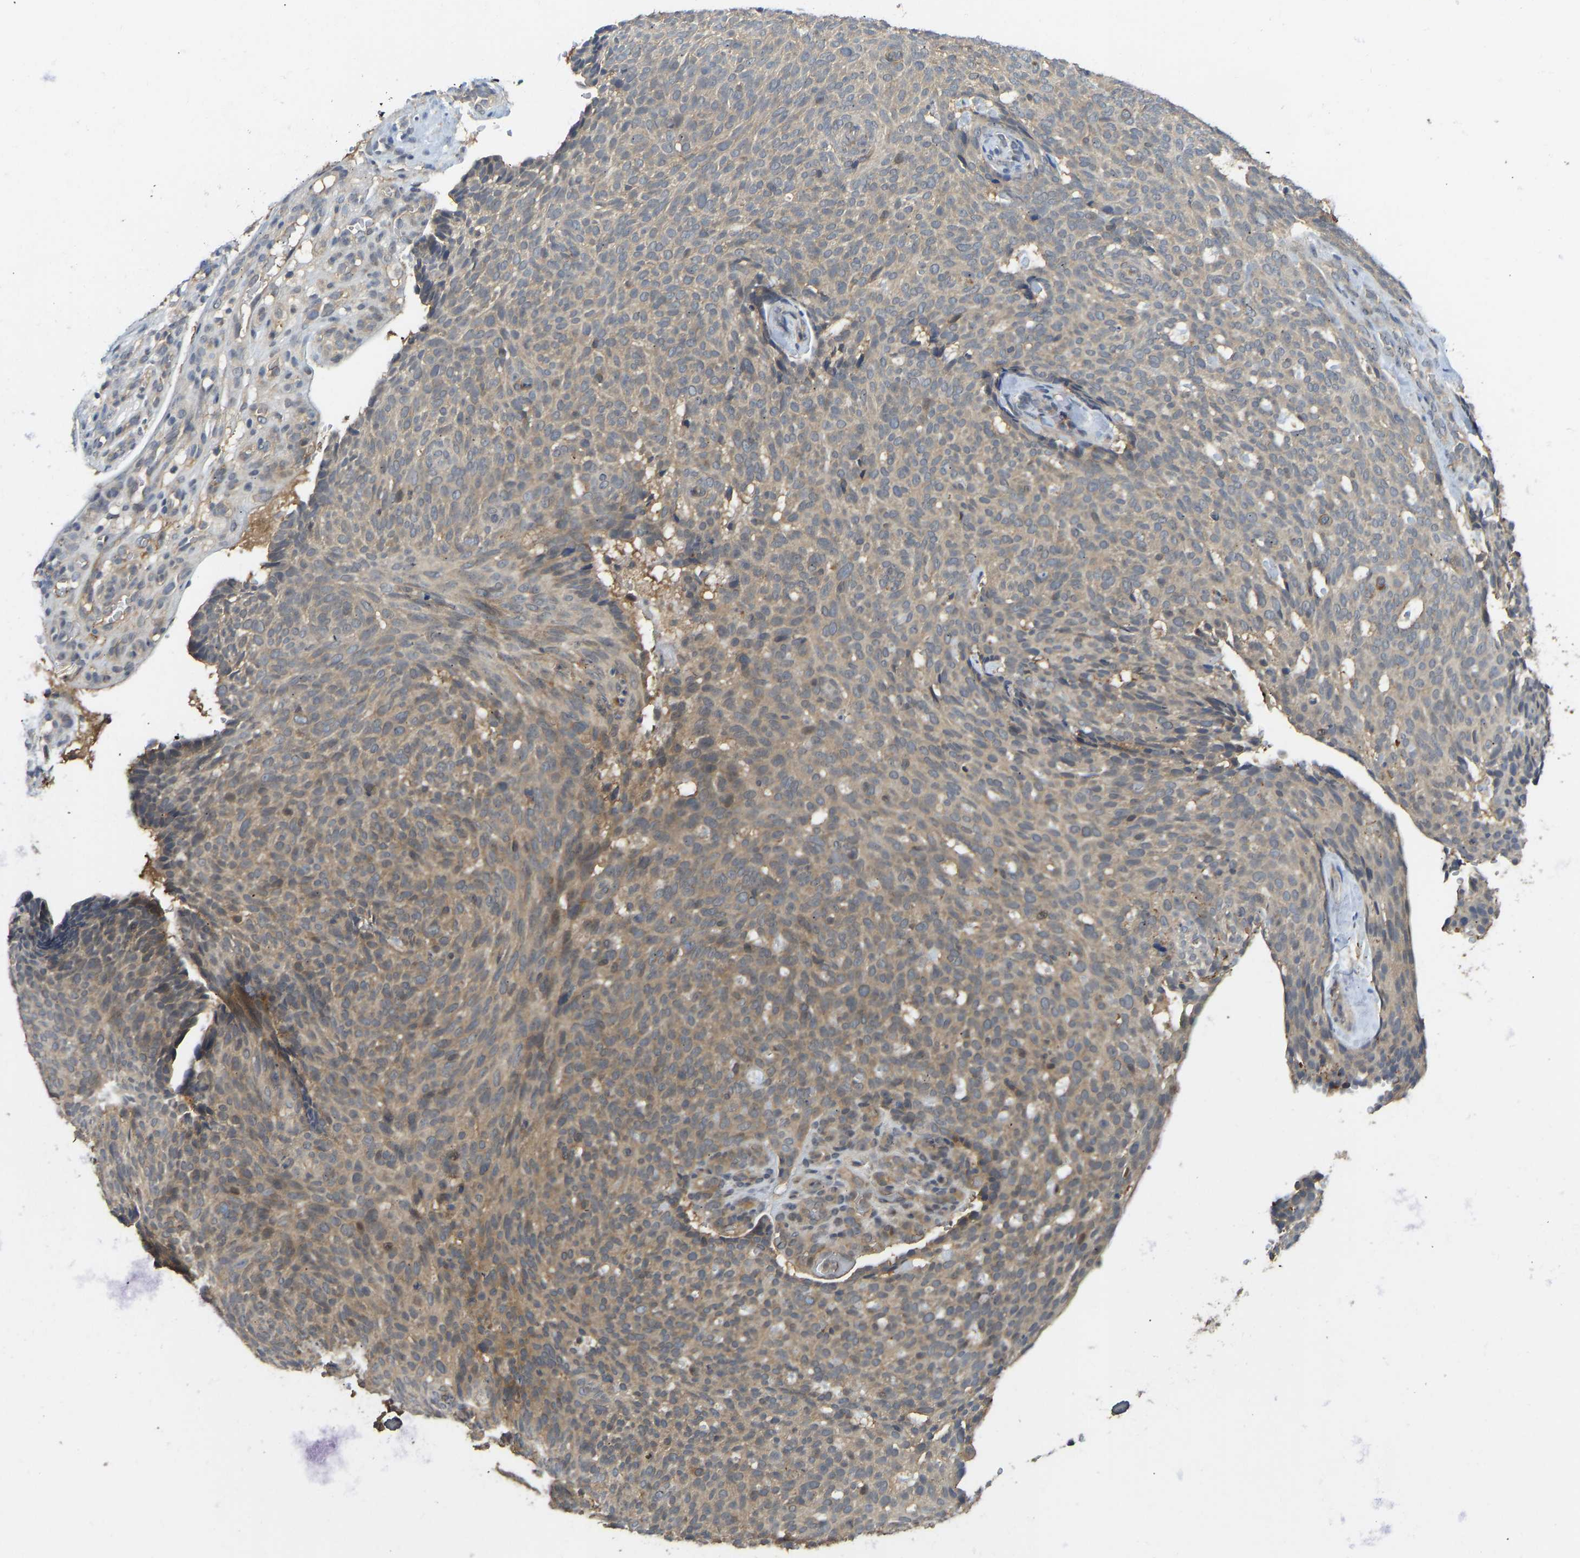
{"staining": {"intensity": "moderate", "quantity": ">75%", "location": "cytoplasmic/membranous"}, "tissue": "skin cancer", "cell_type": "Tumor cells", "image_type": "cancer", "snomed": [{"axis": "morphology", "description": "Basal cell carcinoma"}, {"axis": "topography", "description": "Skin"}], "caption": "Skin cancer (basal cell carcinoma) stained for a protein reveals moderate cytoplasmic/membranous positivity in tumor cells.", "gene": "NDRG3", "patient": {"sex": "male", "age": 61}}